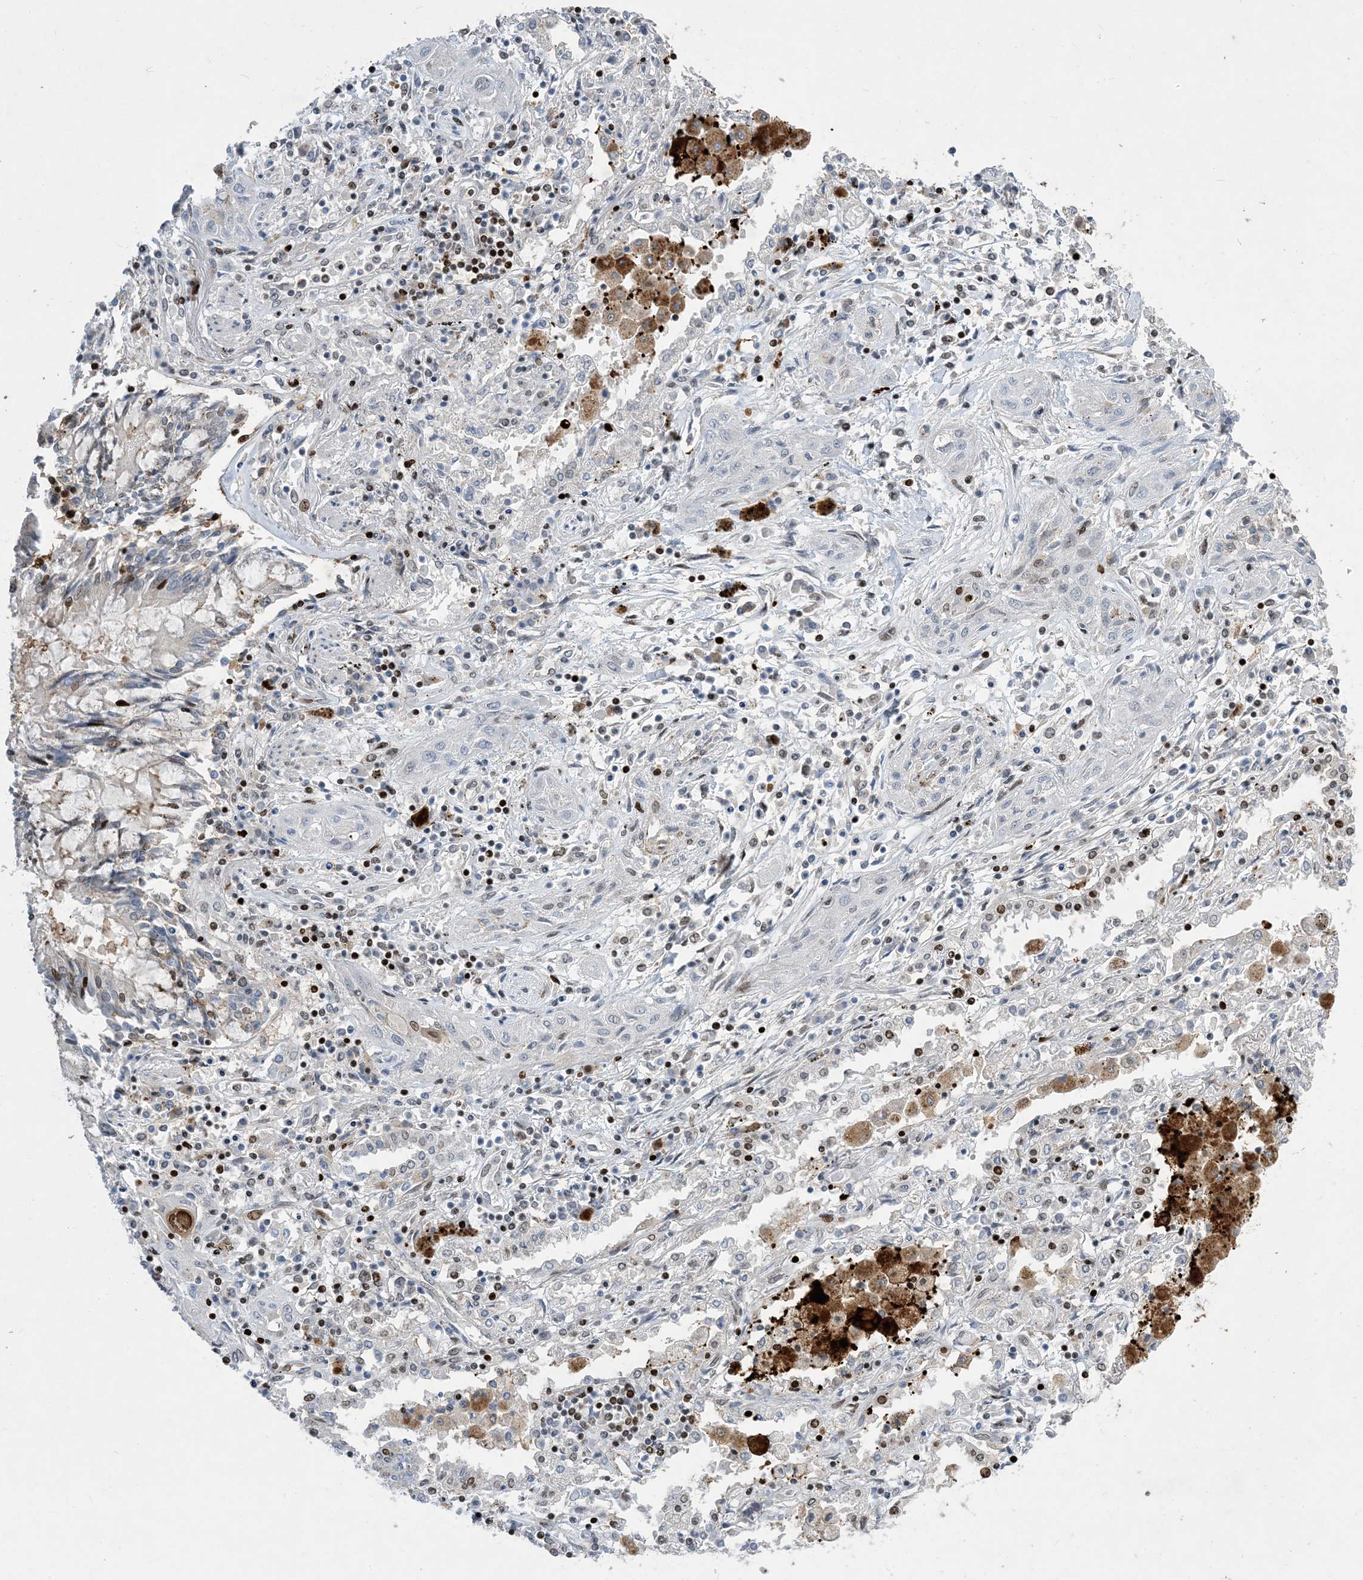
{"staining": {"intensity": "moderate", "quantity": "25%-75%", "location": "nuclear"}, "tissue": "lung cancer", "cell_type": "Tumor cells", "image_type": "cancer", "snomed": [{"axis": "morphology", "description": "Squamous cell carcinoma, NOS"}, {"axis": "topography", "description": "Lung"}], "caption": "DAB immunohistochemical staining of lung cancer (squamous cell carcinoma) reveals moderate nuclear protein staining in approximately 25%-75% of tumor cells.", "gene": "SLC25A53", "patient": {"sex": "female", "age": 47}}